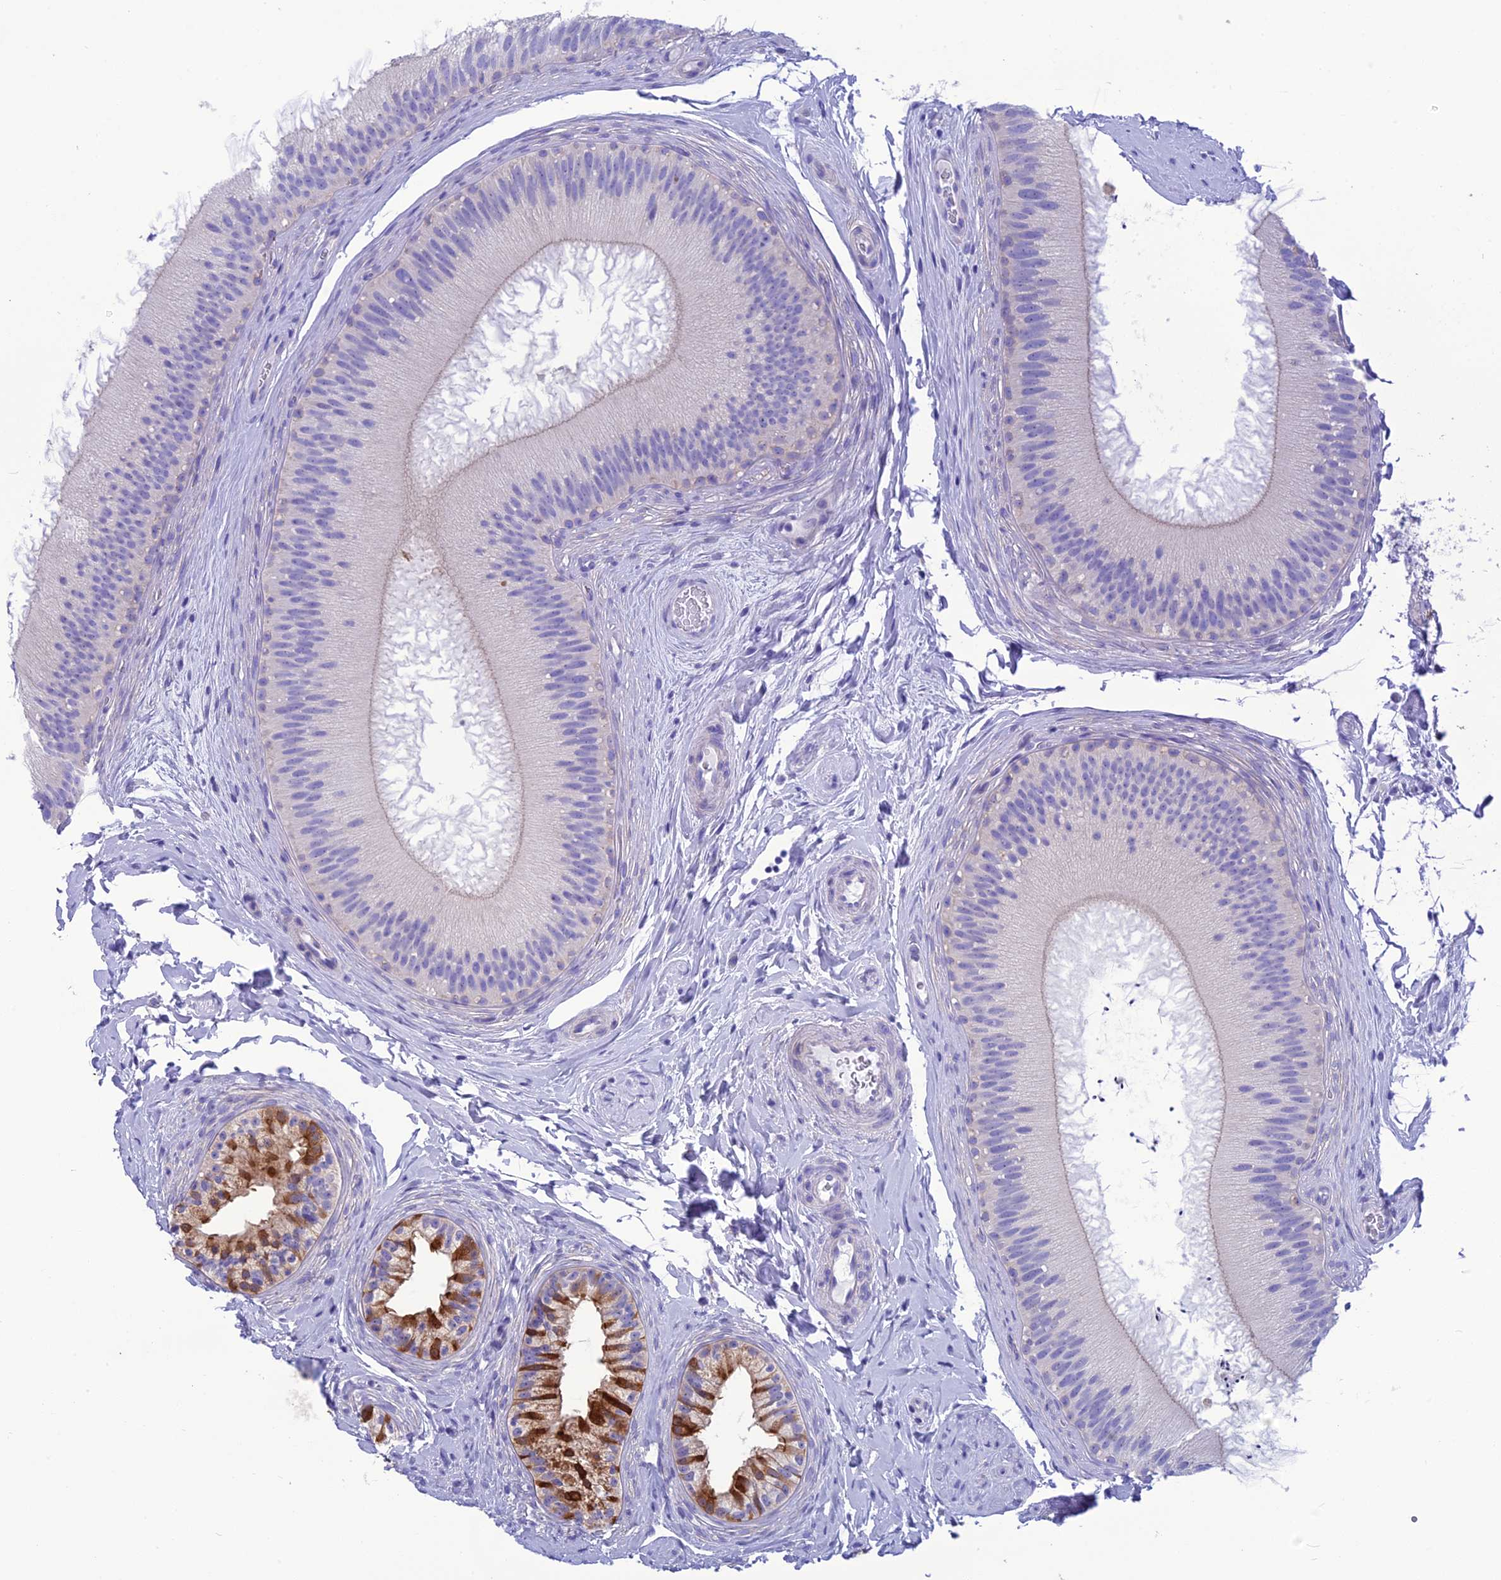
{"staining": {"intensity": "negative", "quantity": "none", "location": "none"}, "tissue": "epididymis", "cell_type": "Glandular cells", "image_type": "normal", "snomed": [{"axis": "morphology", "description": "Normal tissue, NOS"}, {"axis": "topography", "description": "Epididymis"}], "caption": "The image shows no significant staining in glandular cells of epididymis.", "gene": "BBS2", "patient": {"sex": "male", "age": 45}}